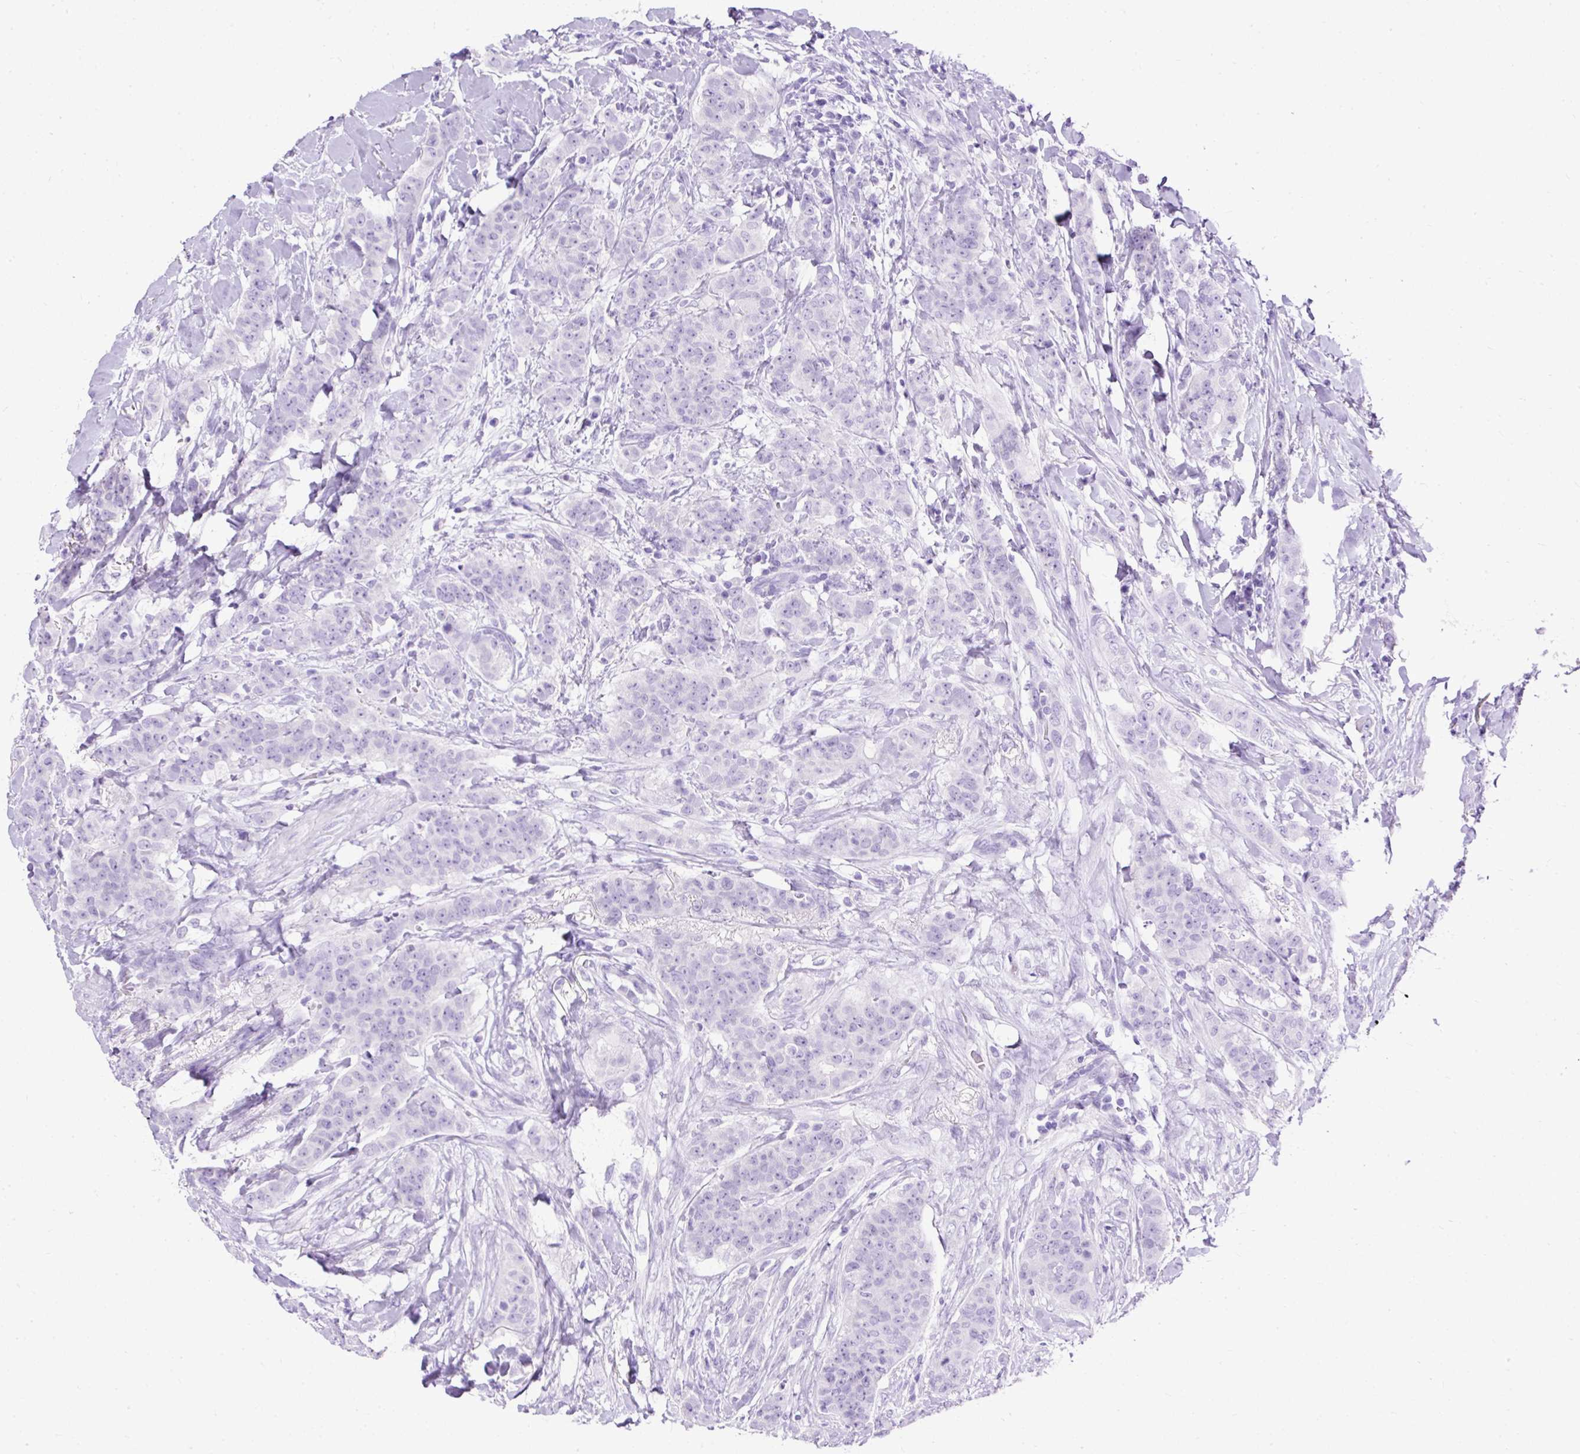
{"staining": {"intensity": "negative", "quantity": "none", "location": "none"}, "tissue": "breast cancer", "cell_type": "Tumor cells", "image_type": "cancer", "snomed": [{"axis": "morphology", "description": "Duct carcinoma"}, {"axis": "topography", "description": "Breast"}], "caption": "There is no significant positivity in tumor cells of infiltrating ductal carcinoma (breast).", "gene": "HEY1", "patient": {"sex": "female", "age": 40}}